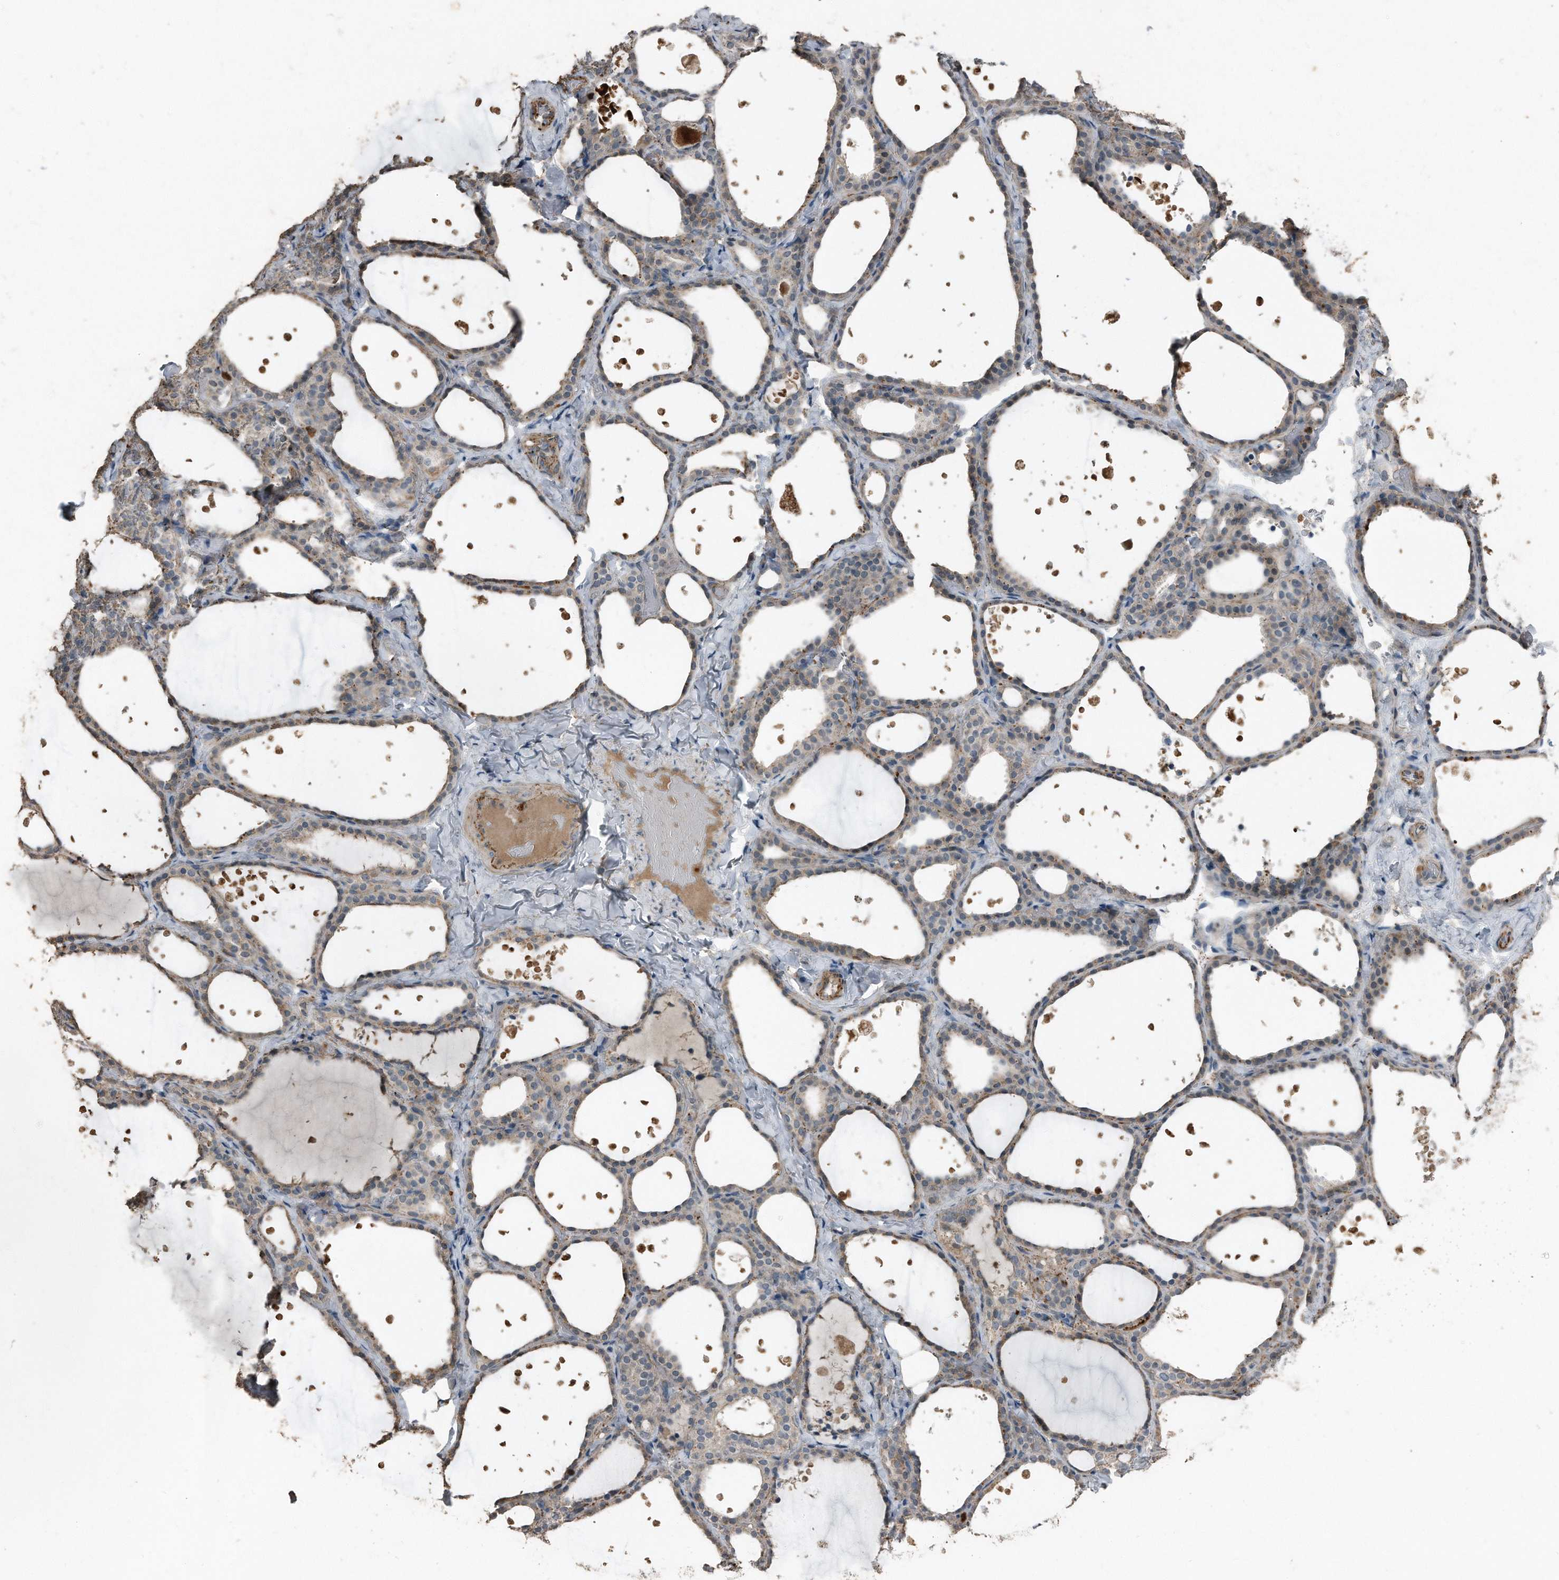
{"staining": {"intensity": "weak", "quantity": "25%-75%", "location": "cytoplasmic/membranous"}, "tissue": "thyroid gland", "cell_type": "Glandular cells", "image_type": "normal", "snomed": [{"axis": "morphology", "description": "Normal tissue, NOS"}, {"axis": "topography", "description": "Thyroid gland"}], "caption": "Immunohistochemical staining of benign thyroid gland demonstrates 25%-75% levels of weak cytoplasmic/membranous protein expression in about 25%-75% of glandular cells. (Stains: DAB in brown, nuclei in blue, Microscopy: brightfield microscopy at high magnification).", "gene": "C9", "patient": {"sex": "female", "age": 44}}